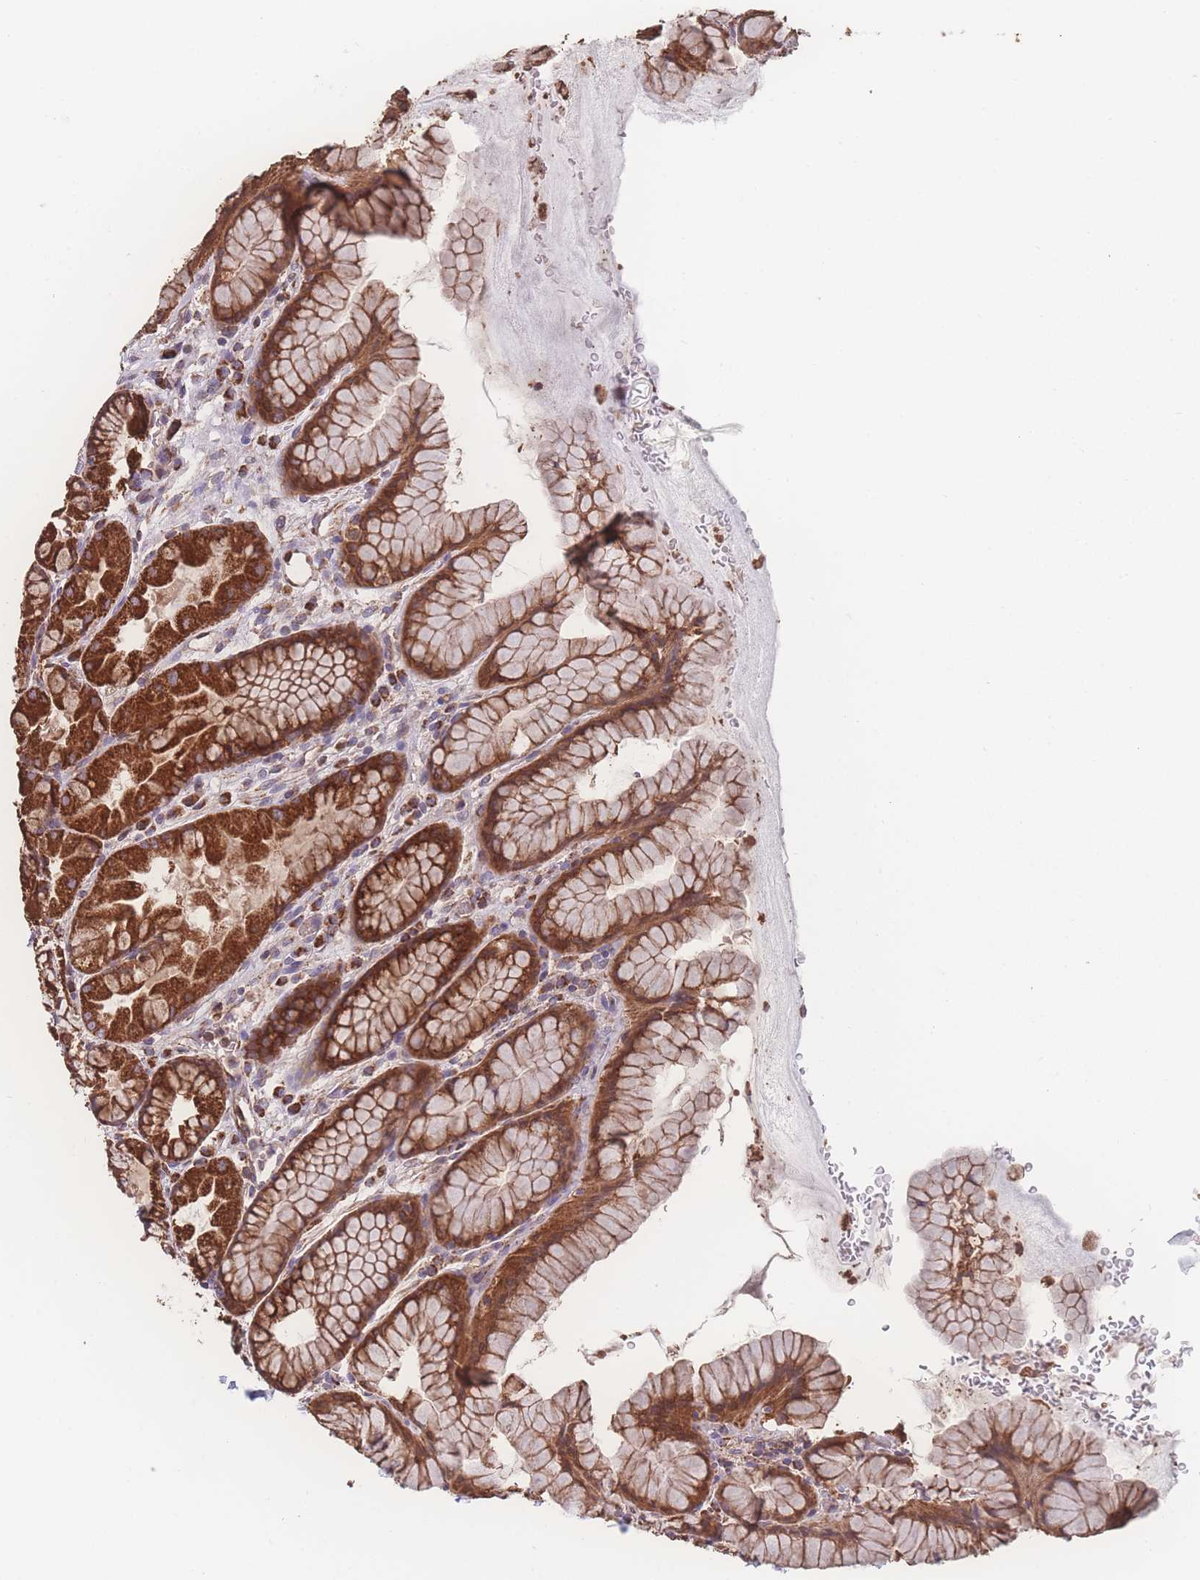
{"staining": {"intensity": "strong", "quantity": ">75%", "location": "cytoplasmic/membranous"}, "tissue": "stomach", "cell_type": "Glandular cells", "image_type": "normal", "snomed": [{"axis": "morphology", "description": "Normal tissue, NOS"}, {"axis": "topography", "description": "Stomach"}], "caption": "Stomach was stained to show a protein in brown. There is high levels of strong cytoplasmic/membranous staining in approximately >75% of glandular cells. The staining is performed using DAB brown chromogen to label protein expression. The nuclei are counter-stained blue using hematoxylin.", "gene": "SGSM3", "patient": {"sex": "male", "age": 57}}